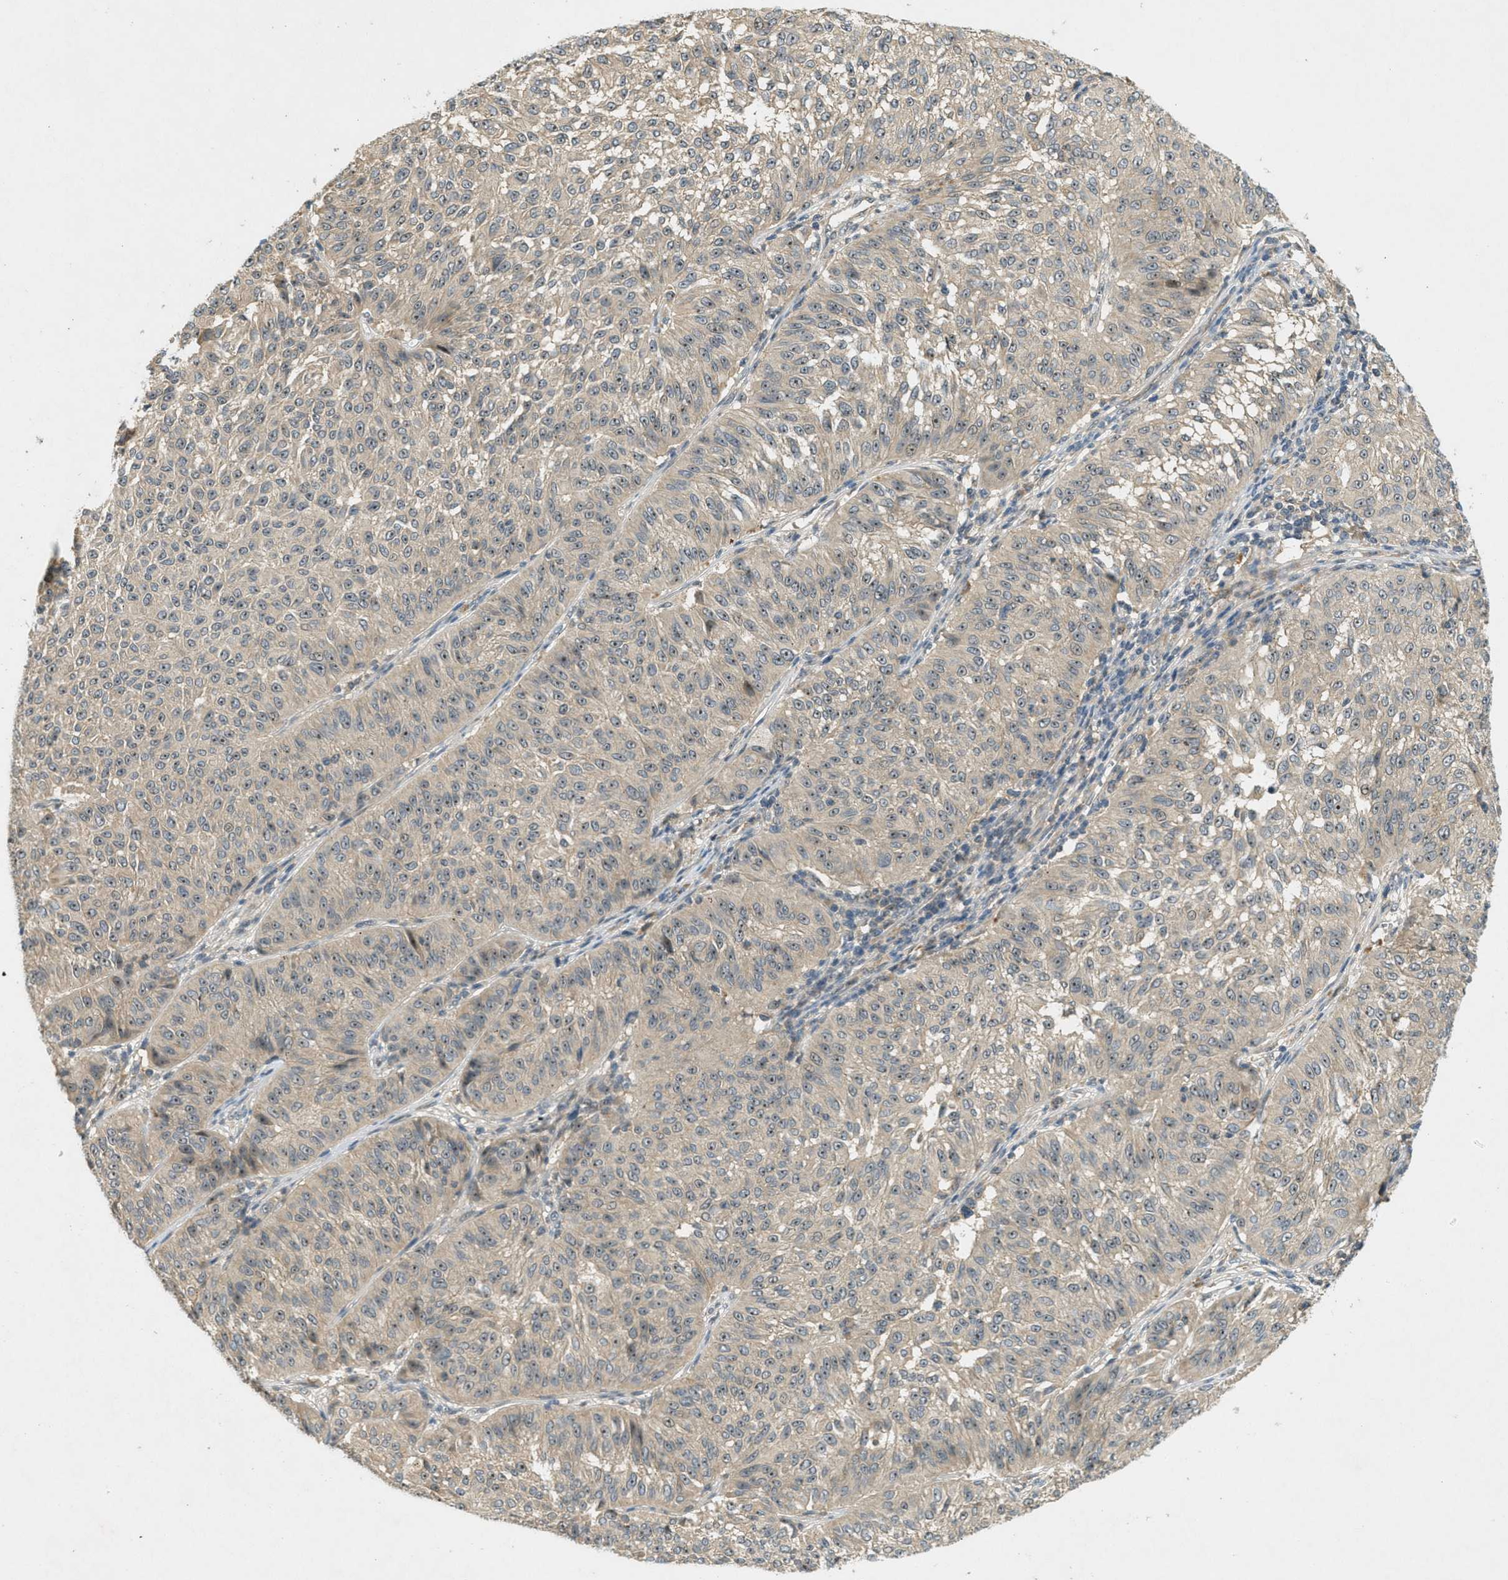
{"staining": {"intensity": "weak", "quantity": ">75%", "location": "cytoplasmic/membranous,nuclear"}, "tissue": "melanoma", "cell_type": "Tumor cells", "image_type": "cancer", "snomed": [{"axis": "morphology", "description": "Malignant melanoma, NOS"}, {"axis": "topography", "description": "Skin"}], "caption": "Tumor cells show weak cytoplasmic/membranous and nuclear staining in about >75% of cells in melanoma. (DAB = brown stain, brightfield microscopy at high magnification).", "gene": "STK11", "patient": {"sex": "female", "age": 72}}